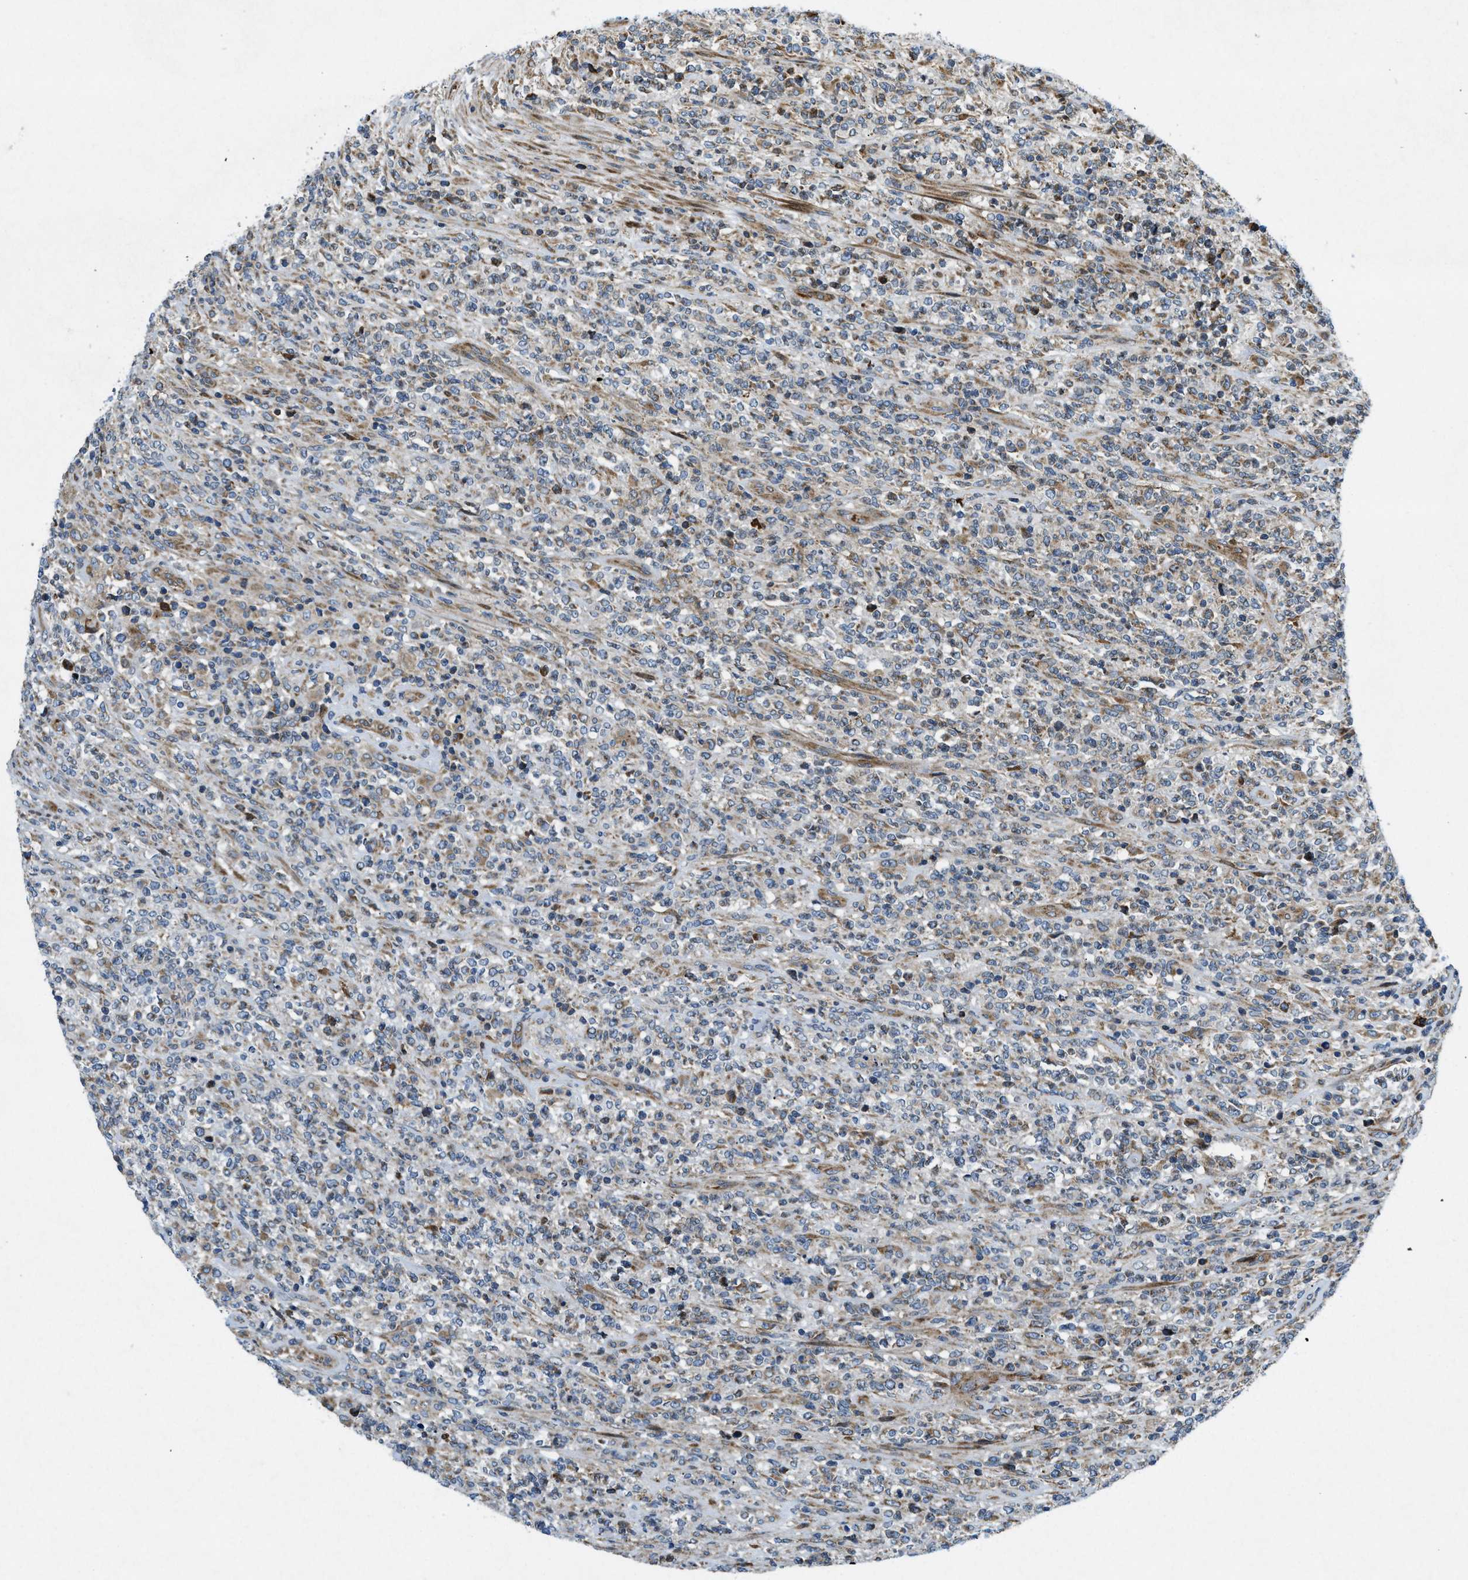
{"staining": {"intensity": "weak", "quantity": "<25%", "location": "cytoplasmic/membranous"}, "tissue": "lymphoma", "cell_type": "Tumor cells", "image_type": "cancer", "snomed": [{"axis": "morphology", "description": "Malignant lymphoma, non-Hodgkin's type, High grade"}, {"axis": "topography", "description": "Soft tissue"}], "caption": "DAB (3,3'-diaminobenzidine) immunohistochemical staining of human lymphoma shows no significant staining in tumor cells. (Stains: DAB (3,3'-diaminobenzidine) immunohistochemistry with hematoxylin counter stain, Microscopy: brightfield microscopy at high magnification).", "gene": "CSPG4", "patient": {"sex": "male", "age": 18}}